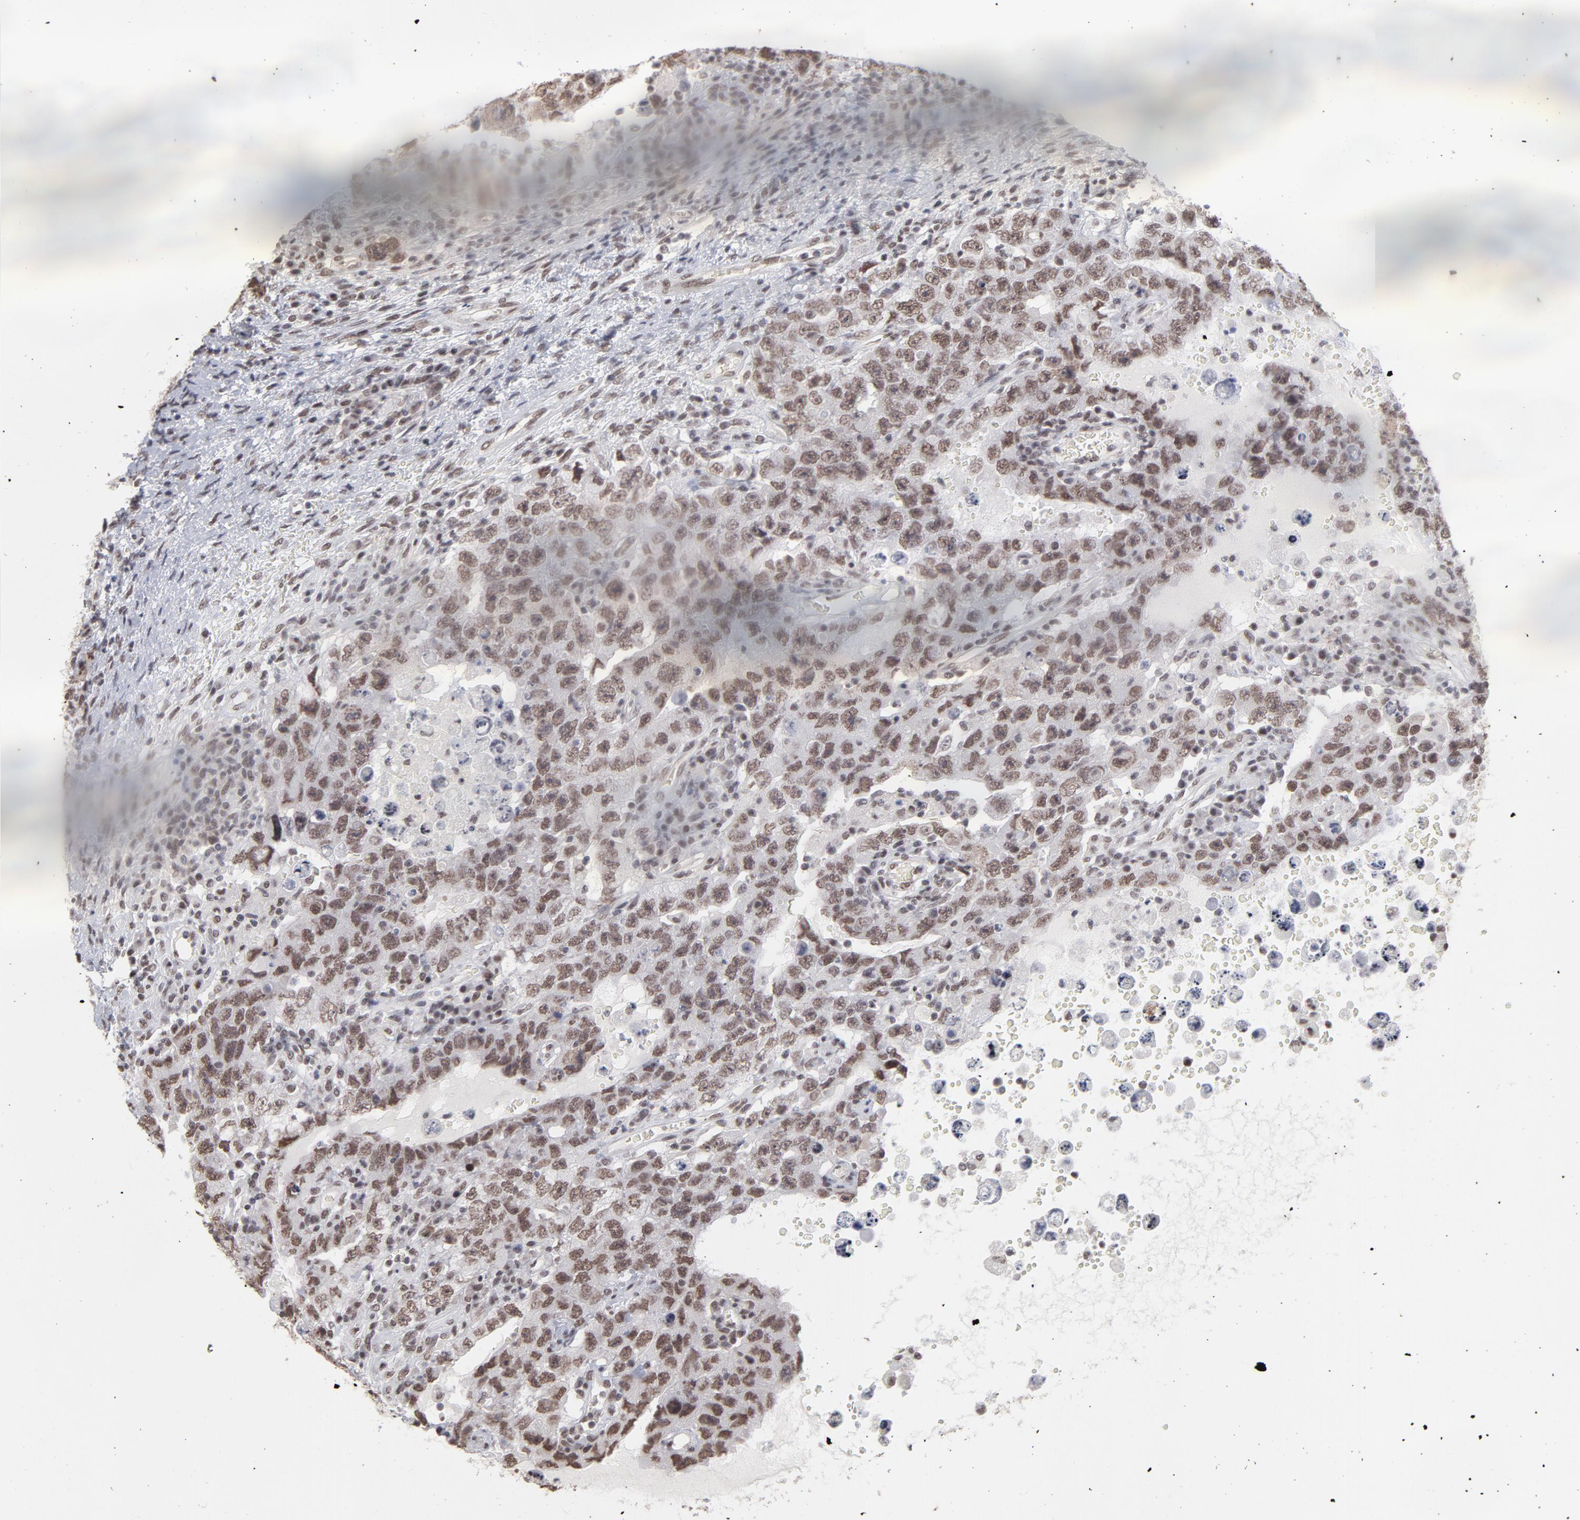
{"staining": {"intensity": "moderate", "quantity": ">75%", "location": "nuclear"}, "tissue": "testis cancer", "cell_type": "Tumor cells", "image_type": "cancer", "snomed": [{"axis": "morphology", "description": "Carcinoma, Embryonal, NOS"}, {"axis": "topography", "description": "Testis"}], "caption": "The photomicrograph shows staining of embryonal carcinoma (testis), revealing moderate nuclear protein staining (brown color) within tumor cells. (DAB (3,3'-diaminobenzidine) = brown stain, brightfield microscopy at high magnification).", "gene": "ZNF3", "patient": {"sex": "male", "age": 26}}